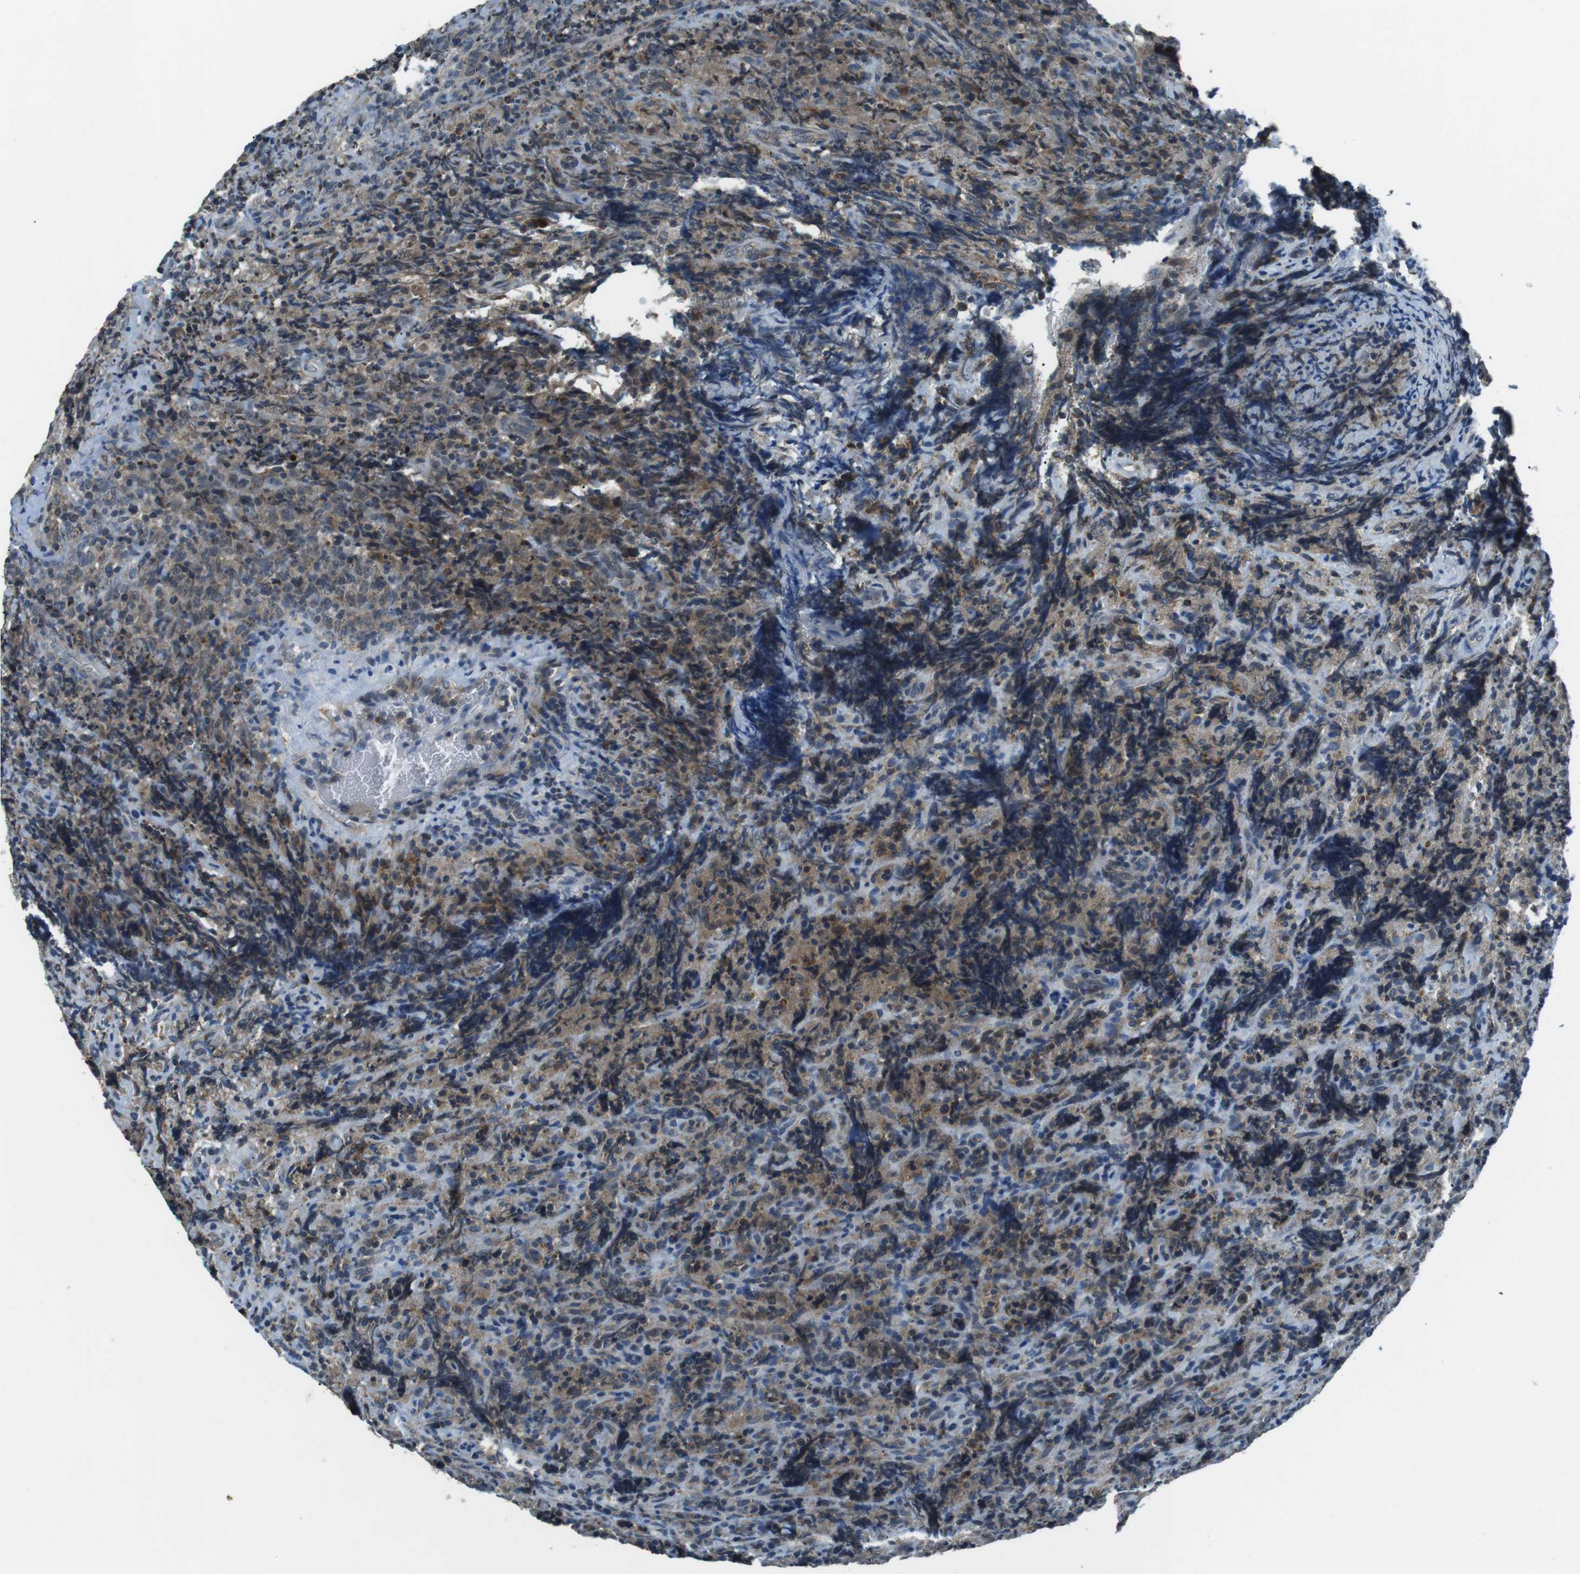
{"staining": {"intensity": "weak", "quantity": "25%-75%", "location": "cytoplasmic/membranous"}, "tissue": "lymphoma", "cell_type": "Tumor cells", "image_type": "cancer", "snomed": [{"axis": "morphology", "description": "Malignant lymphoma, non-Hodgkin's type, High grade"}, {"axis": "topography", "description": "Tonsil"}], "caption": "Immunohistochemistry micrograph of neoplastic tissue: malignant lymphoma, non-Hodgkin's type (high-grade) stained using immunohistochemistry exhibits low levels of weak protein expression localized specifically in the cytoplasmic/membranous of tumor cells, appearing as a cytoplasmic/membranous brown color.", "gene": "FAM3B", "patient": {"sex": "female", "age": 36}}